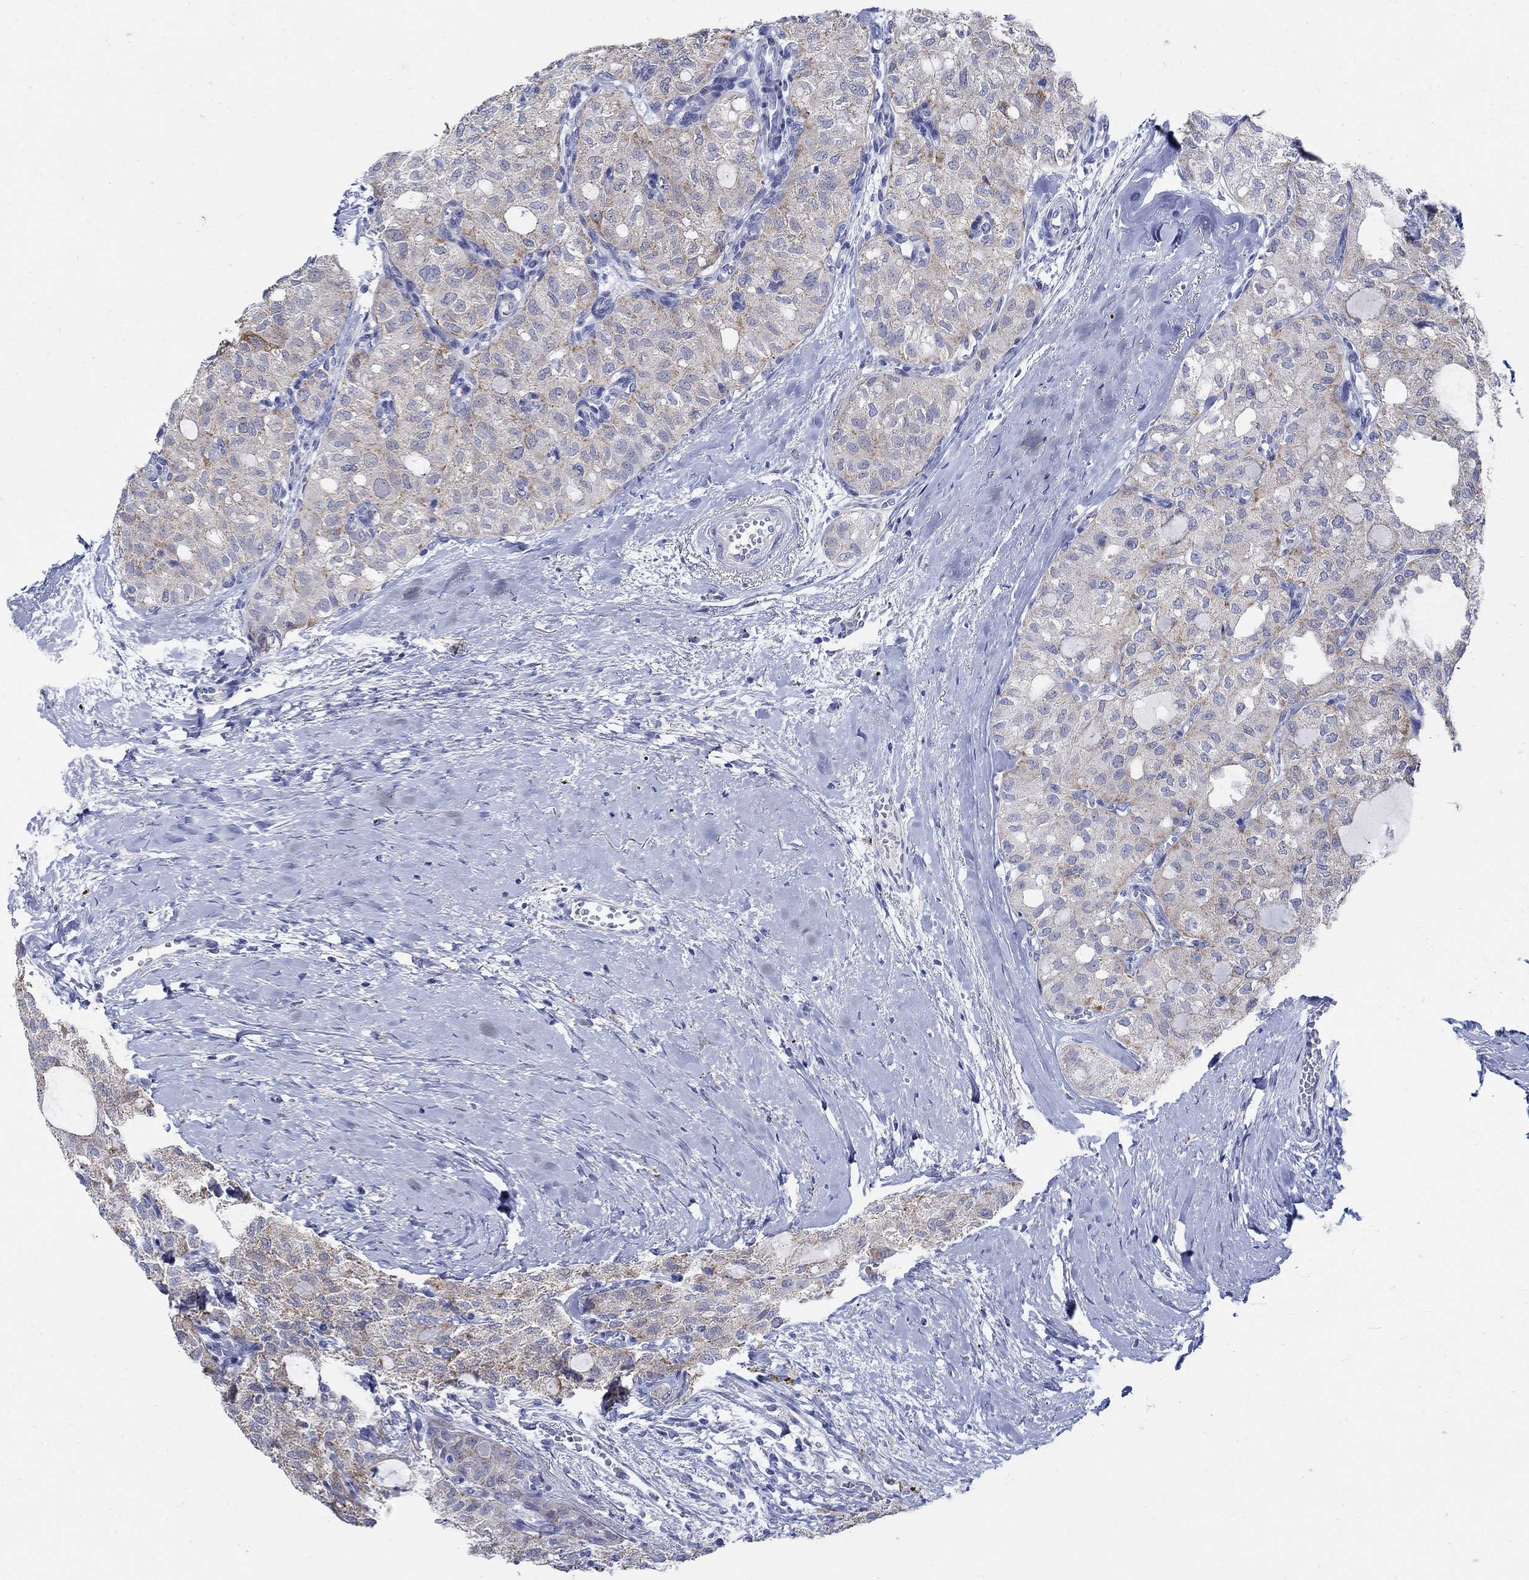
{"staining": {"intensity": "moderate", "quantity": "<25%", "location": "cytoplasmic/membranous"}, "tissue": "thyroid cancer", "cell_type": "Tumor cells", "image_type": "cancer", "snomed": [{"axis": "morphology", "description": "Follicular adenoma carcinoma, NOS"}, {"axis": "topography", "description": "Thyroid gland"}], "caption": "Protein analysis of thyroid cancer tissue exhibits moderate cytoplasmic/membranous expression in about <25% of tumor cells. (DAB = brown stain, brightfield microscopy at high magnification).", "gene": "ZDHHC14", "patient": {"sex": "male", "age": 75}}